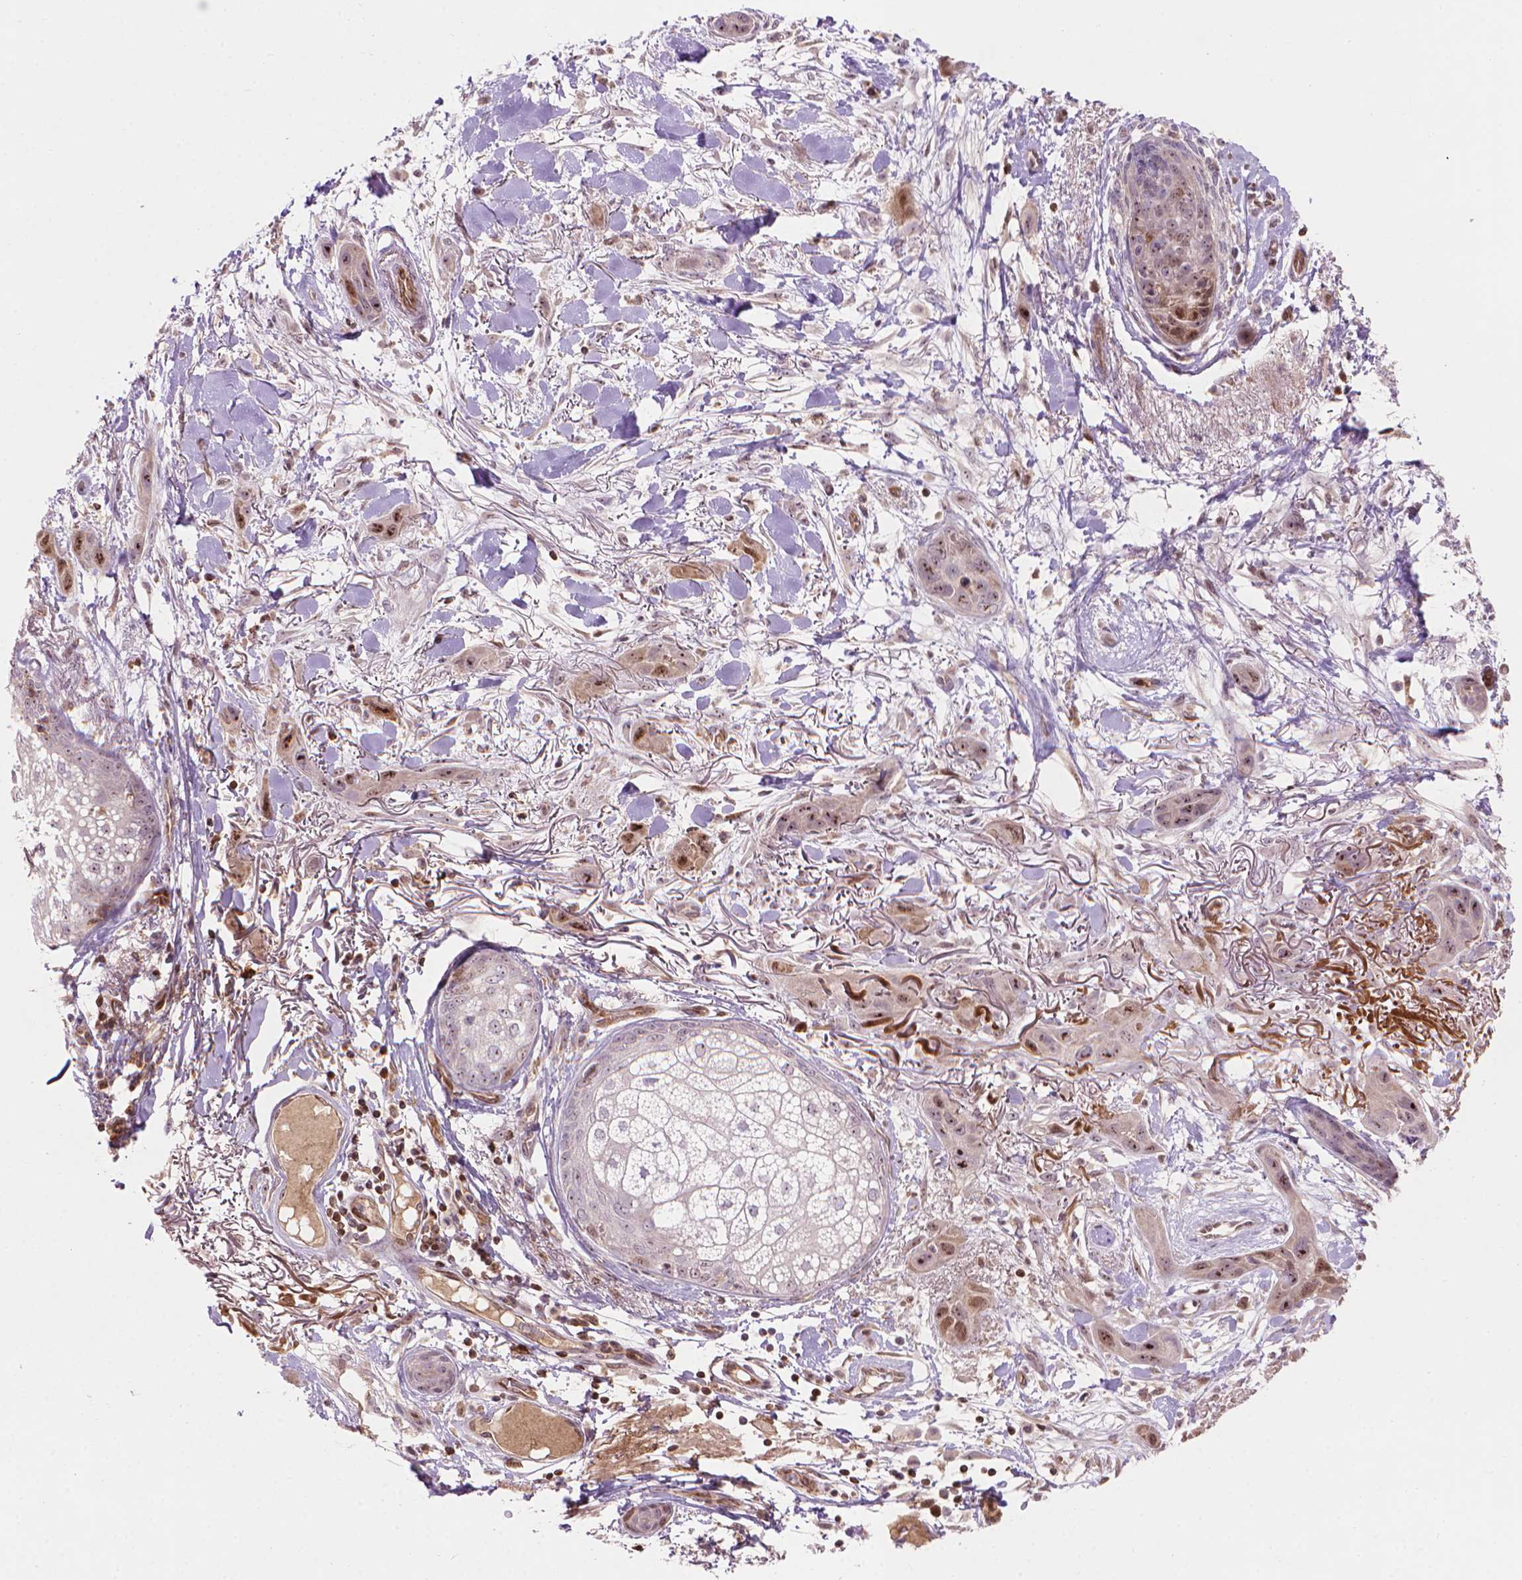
{"staining": {"intensity": "moderate", "quantity": "25%-75%", "location": "nuclear"}, "tissue": "skin cancer", "cell_type": "Tumor cells", "image_type": "cancer", "snomed": [{"axis": "morphology", "description": "Squamous cell carcinoma, NOS"}, {"axis": "topography", "description": "Skin"}], "caption": "High-power microscopy captured an immunohistochemistry image of squamous cell carcinoma (skin), revealing moderate nuclear positivity in approximately 25%-75% of tumor cells.", "gene": "SMC2", "patient": {"sex": "male", "age": 79}}